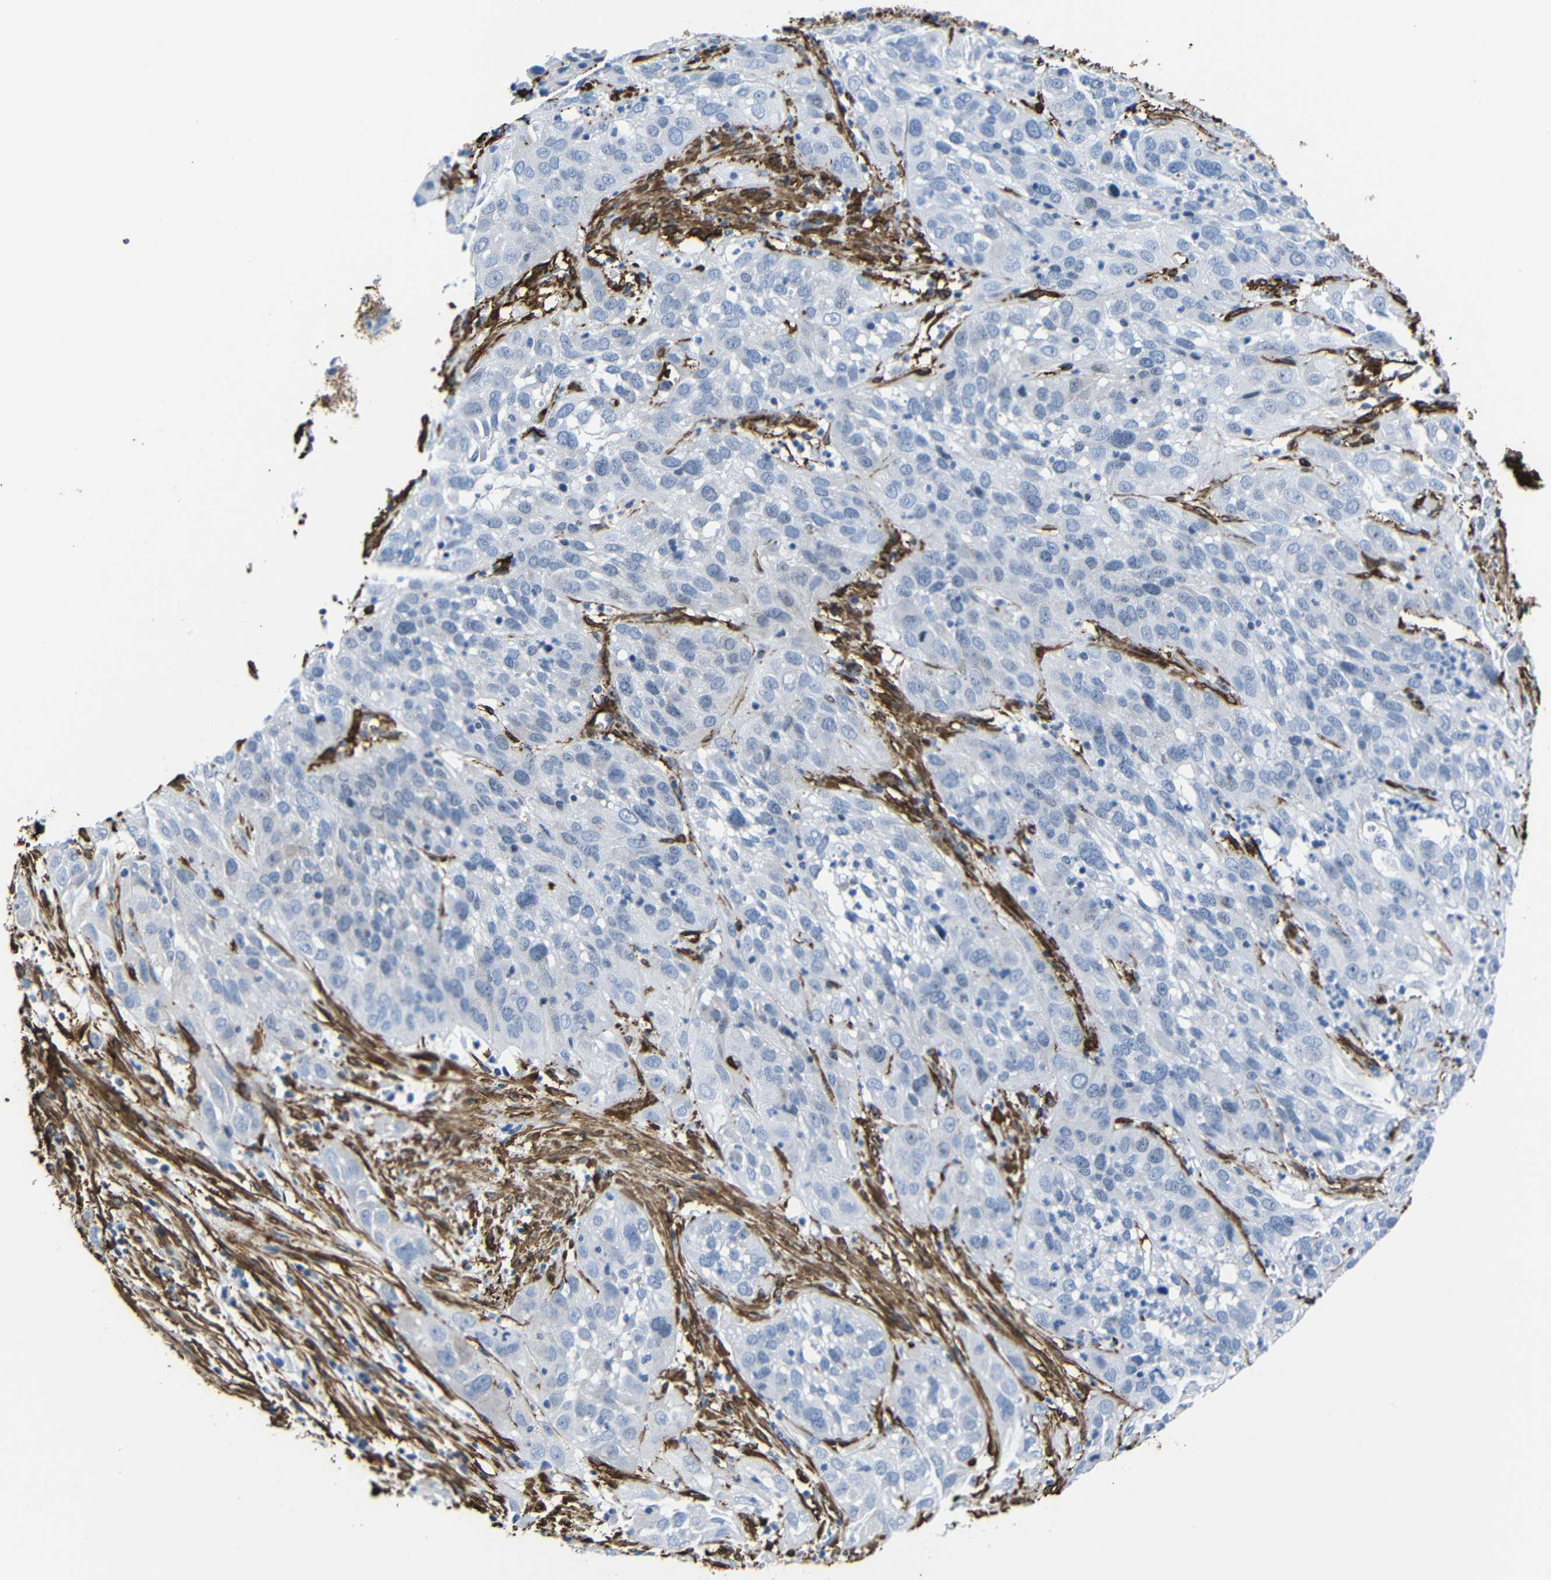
{"staining": {"intensity": "negative", "quantity": "none", "location": "none"}, "tissue": "cervical cancer", "cell_type": "Tumor cells", "image_type": "cancer", "snomed": [{"axis": "morphology", "description": "Squamous cell carcinoma, NOS"}, {"axis": "topography", "description": "Cervix"}], "caption": "The immunohistochemistry (IHC) image has no significant staining in tumor cells of cervical cancer tissue. Brightfield microscopy of immunohistochemistry (IHC) stained with DAB (3,3'-diaminobenzidine) (brown) and hematoxylin (blue), captured at high magnification.", "gene": "ACTA2", "patient": {"sex": "female", "age": 32}}